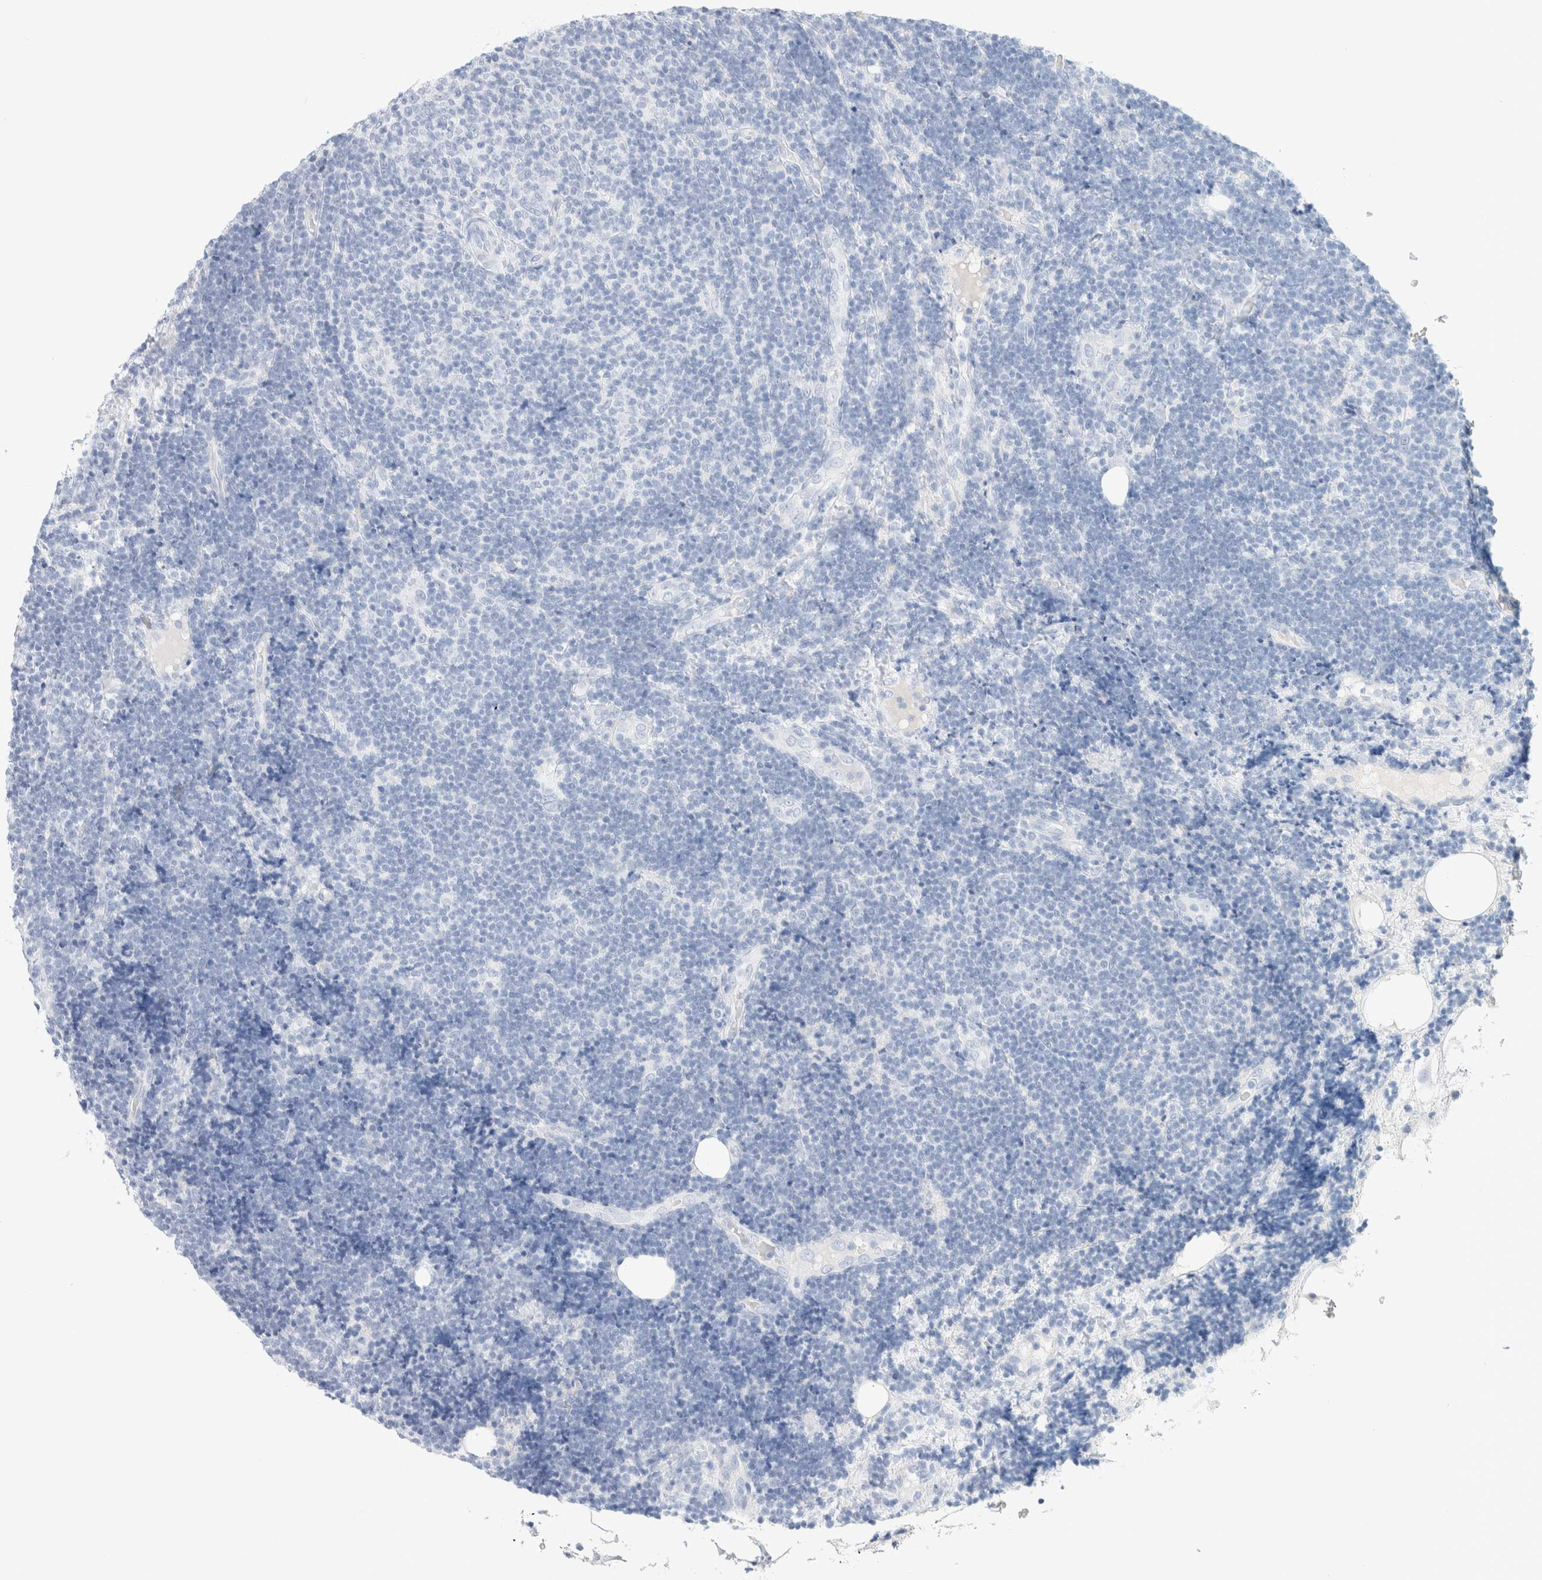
{"staining": {"intensity": "negative", "quantity": "none", "location": "none"}, "tissue": "lymphoma", "cell_type": "Tumor cells", "image_type": "cancer", "snomed": [{"axis": "morphology", "description": "Malignant lymphoma, non-Hodgkin's type, Low grade"}, {"axis": "topography", "description": "Lymph node"}], "caption": "Image shows no significant protein expression in tumor cells of lymphoma.", "gene": "CPQ", "patient": {"sex": "male", "age": 83}}